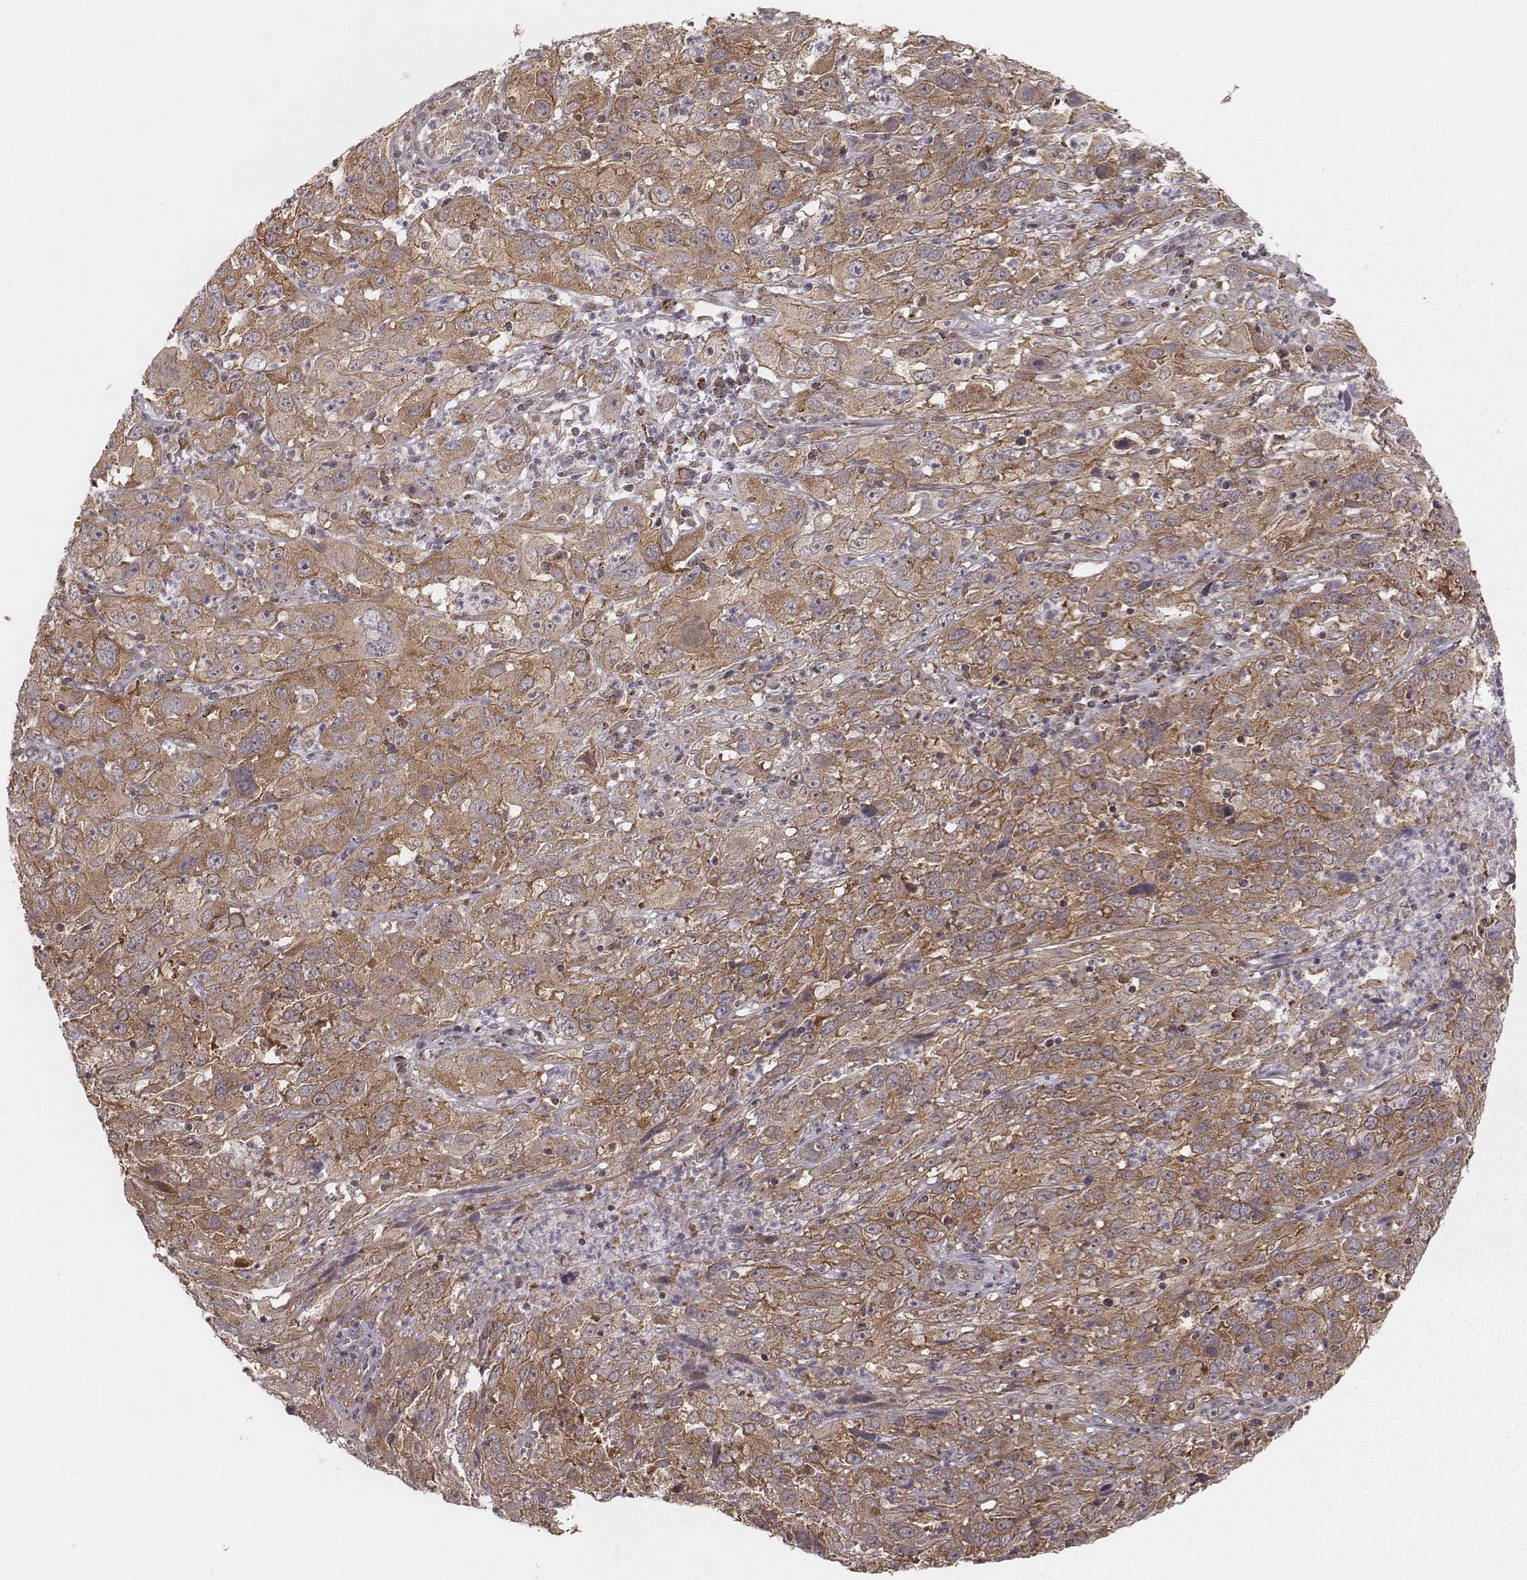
{"staining": {"intensity": "moderate", "quantity": ">75%", "location": "cytoplasmic/membranous"}, "tissue": "cervical cancer", "cell_type": "Tumor cells", "image_type": "cancer", "snomed": [{"axis": "morphology", "description": "Squamous cell carcinoma, NOS"}, {"axis": "topography", "description": "Cervix"}], "caption": "The photomicrograph demonstrates staining of squamous cell carcinoma (cervical), revealing moderate cytoplasmic/membranous protein staining (brown color) within tumor cells. The staining was performed using DAB, with brown indicating positive protein expression. Nuclei are stained blue with hematoxylin.", "gene": "NDUFA7", "patient": {"sex": "female", "age": 32}}